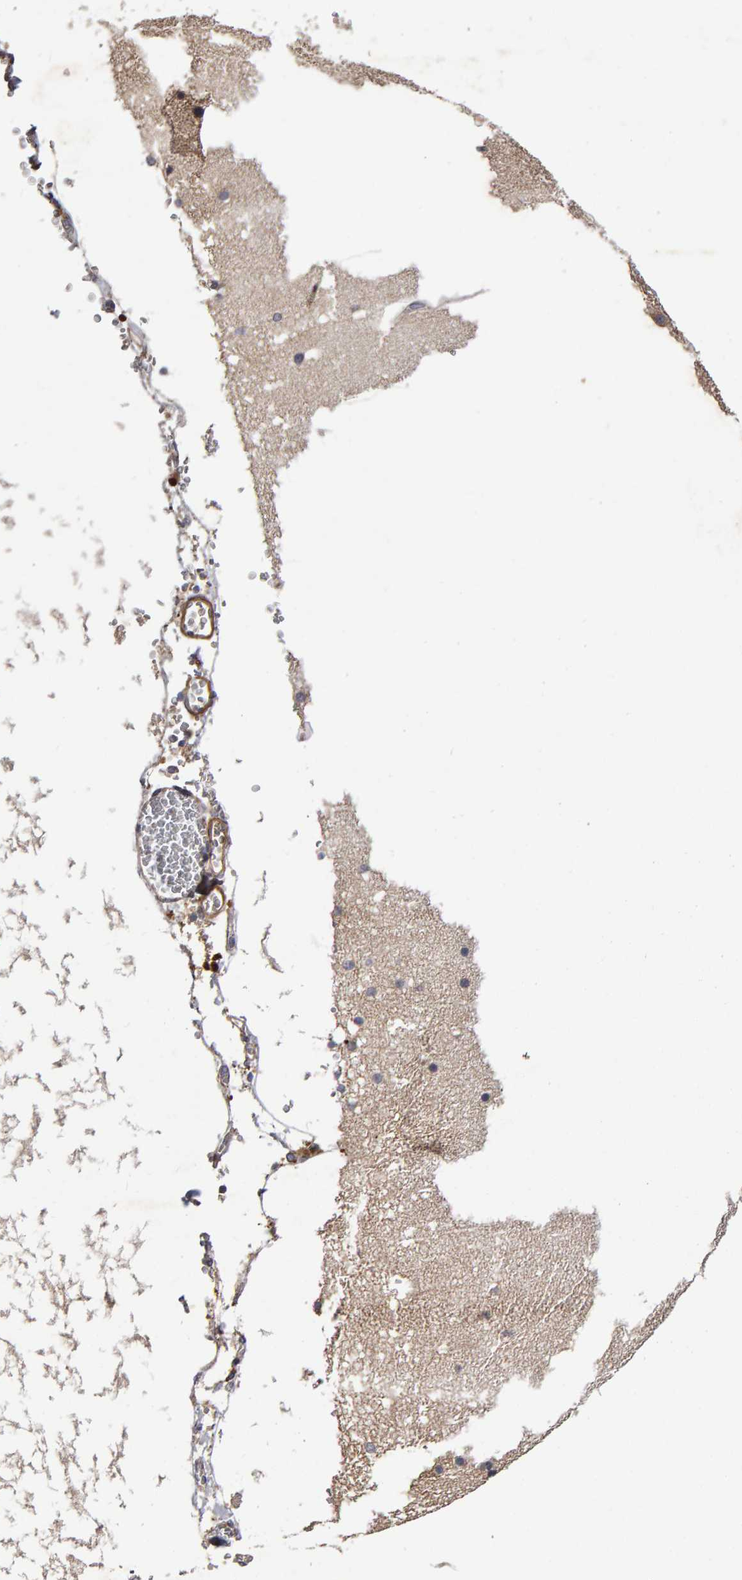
{"staining": {"intensity": "weak", "quantity": "<25%", "location": "cytoplasmic/membranous"}, "tissue": "cerebellum", "cell_type": "Cells in granular layer", "image_type": "normal", "snomed": [{"axis": "morphology", "description": "Normal tissue, NOS"}, {"axis": "topography", "description": "Cerebellum"}], "caption": "Cerebellum stained for a protein using immunohistochemistry (IHC) exhibits no expression cells in granular layer.", "gene": "CANT1", "patient": {"sex": "male", "age": 57}}